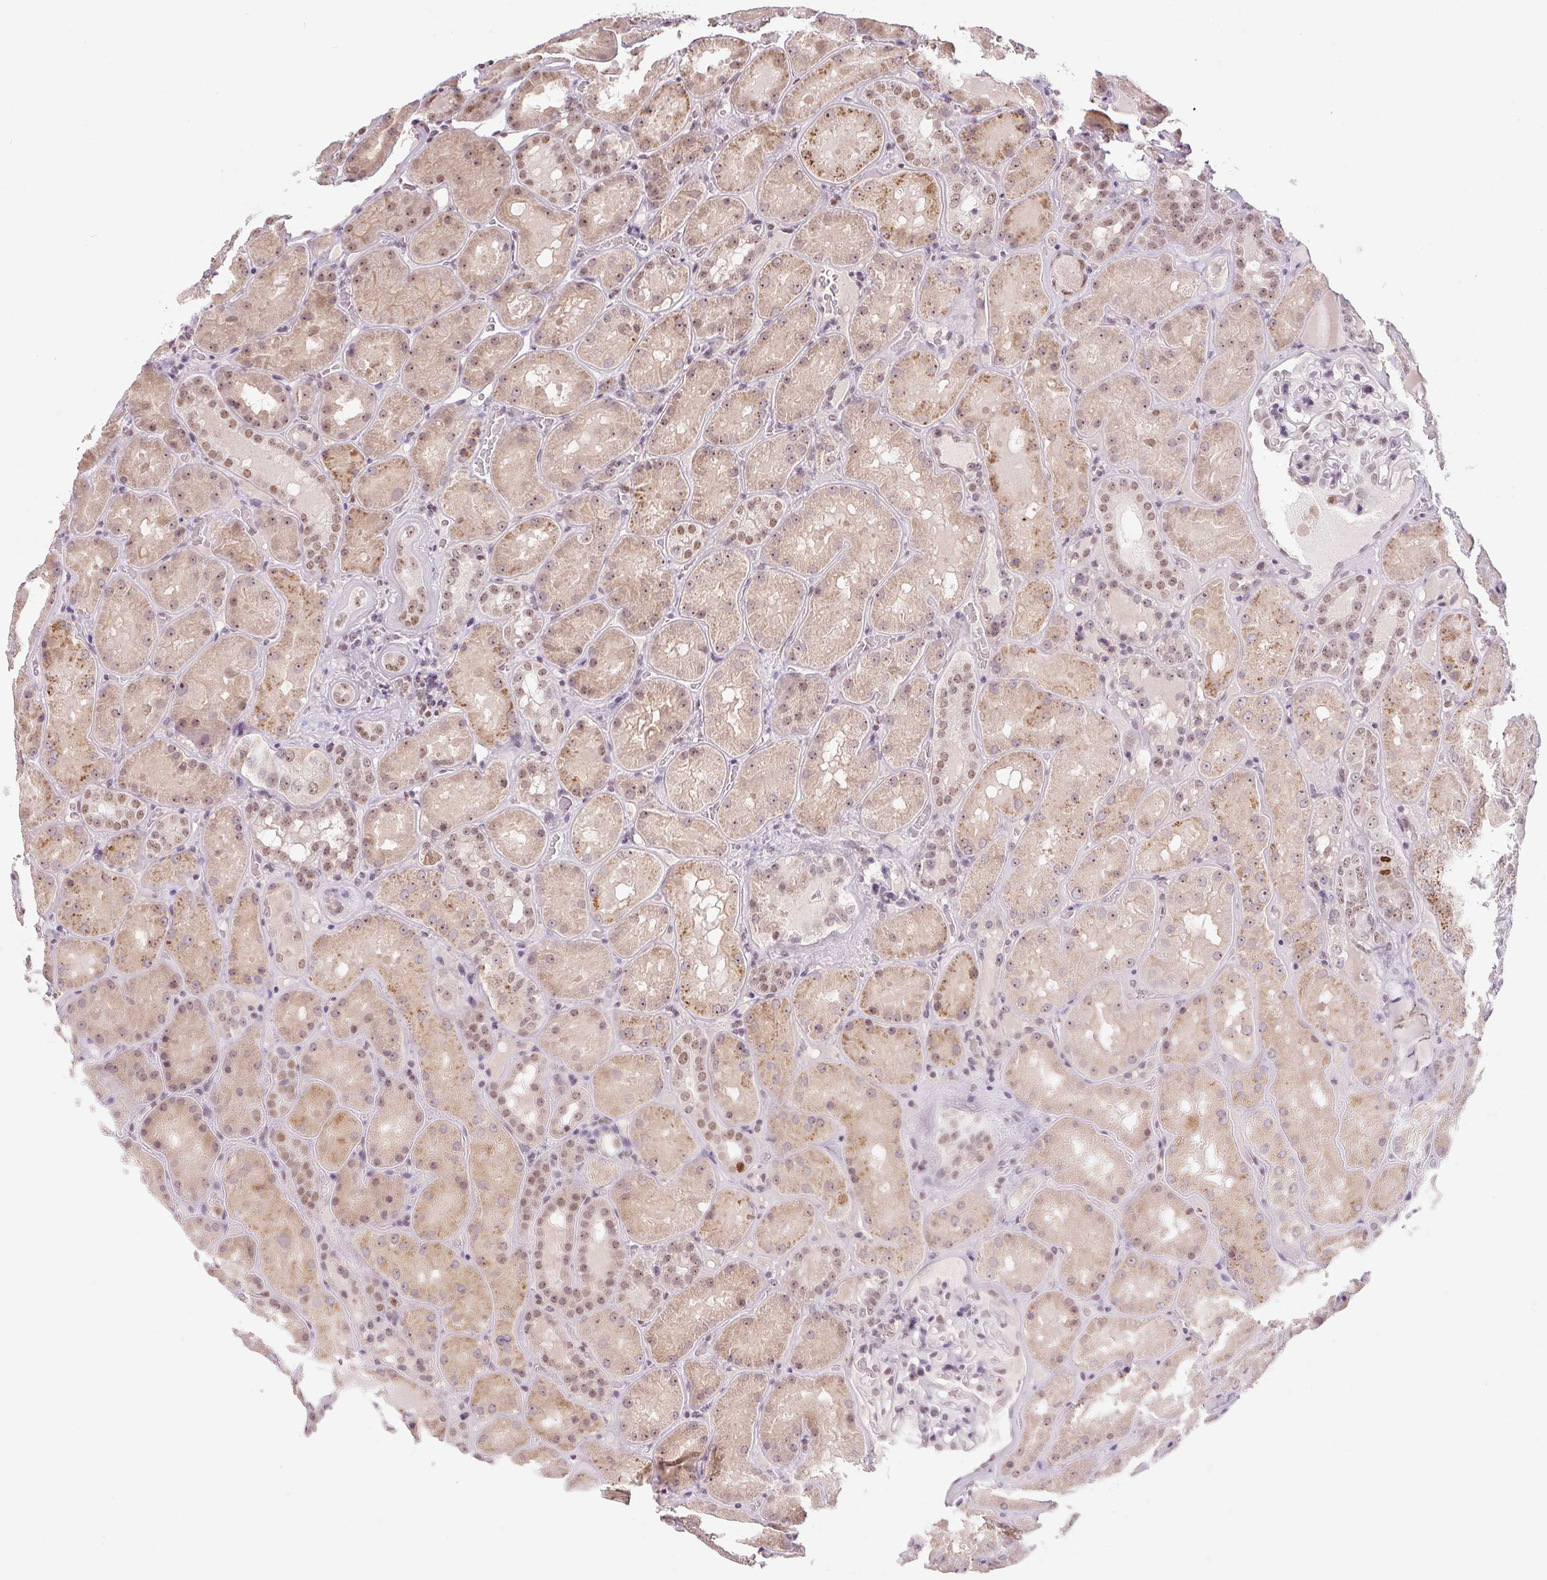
{"staining": {"intensity": "negative", "quantity": "none", "location": "none"}, "tissue": "kidney", "cell_type": "Cells in glomeruli", "image_type": "normal", "snomed": [{"axis": "morphology", "description": "Normal tissue, NOS"}, {"axis": "topography", "description": "Kidney"}], "caption": "Micrograph shows no significant protein positivity in cells in glomeruli of unremarkable kidney.", "gene": "SMIM6", "patient": {"sex": "male", "age": 73}}